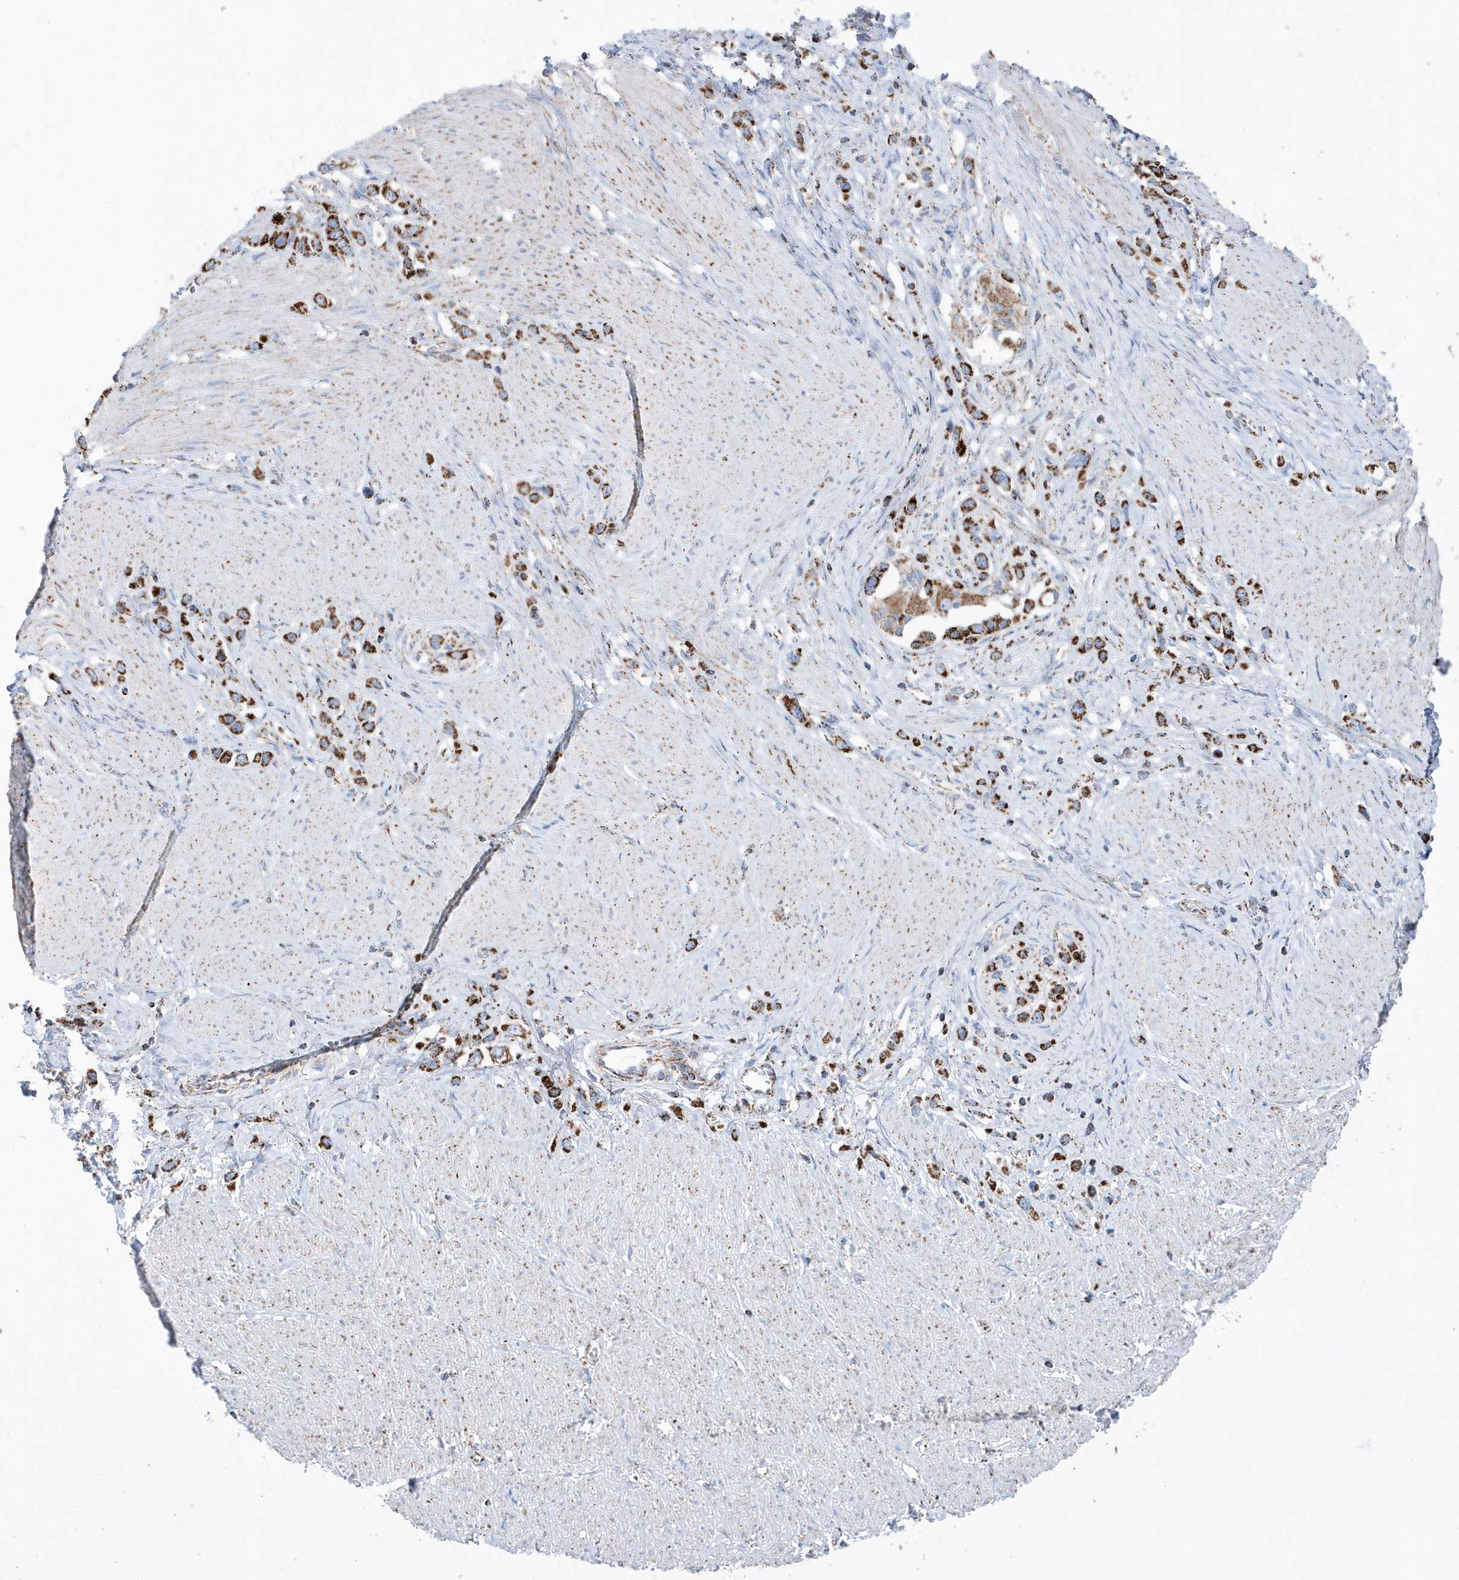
{"staining": {"intensity": "strong", "quantity": ">75%", "location": "cytoplasmic/membranous"}, "tissue": "stomach cancer", "cell_type": "Tumor cells", "image_type": "cancer", "snomed": [{"axis": "morphology", "description": "Normal tissue, NOS"}, {"axis": "morphology", "description": "Adenocarcinoma, NOS"}, {"axis": "topography", "description": "Stomach, upper"}, {"axis": "topography", "description": "Stomach"}], "caption": "About >75% of tumor cells in stomach cancer (adenocarcinoma) exhibit strong cytoplasmic/membranous protein positivity as visualized by brown immunohistochemical staining.", "gene": "TMCO6", "patient": {"sex": "female", "age": 65}}